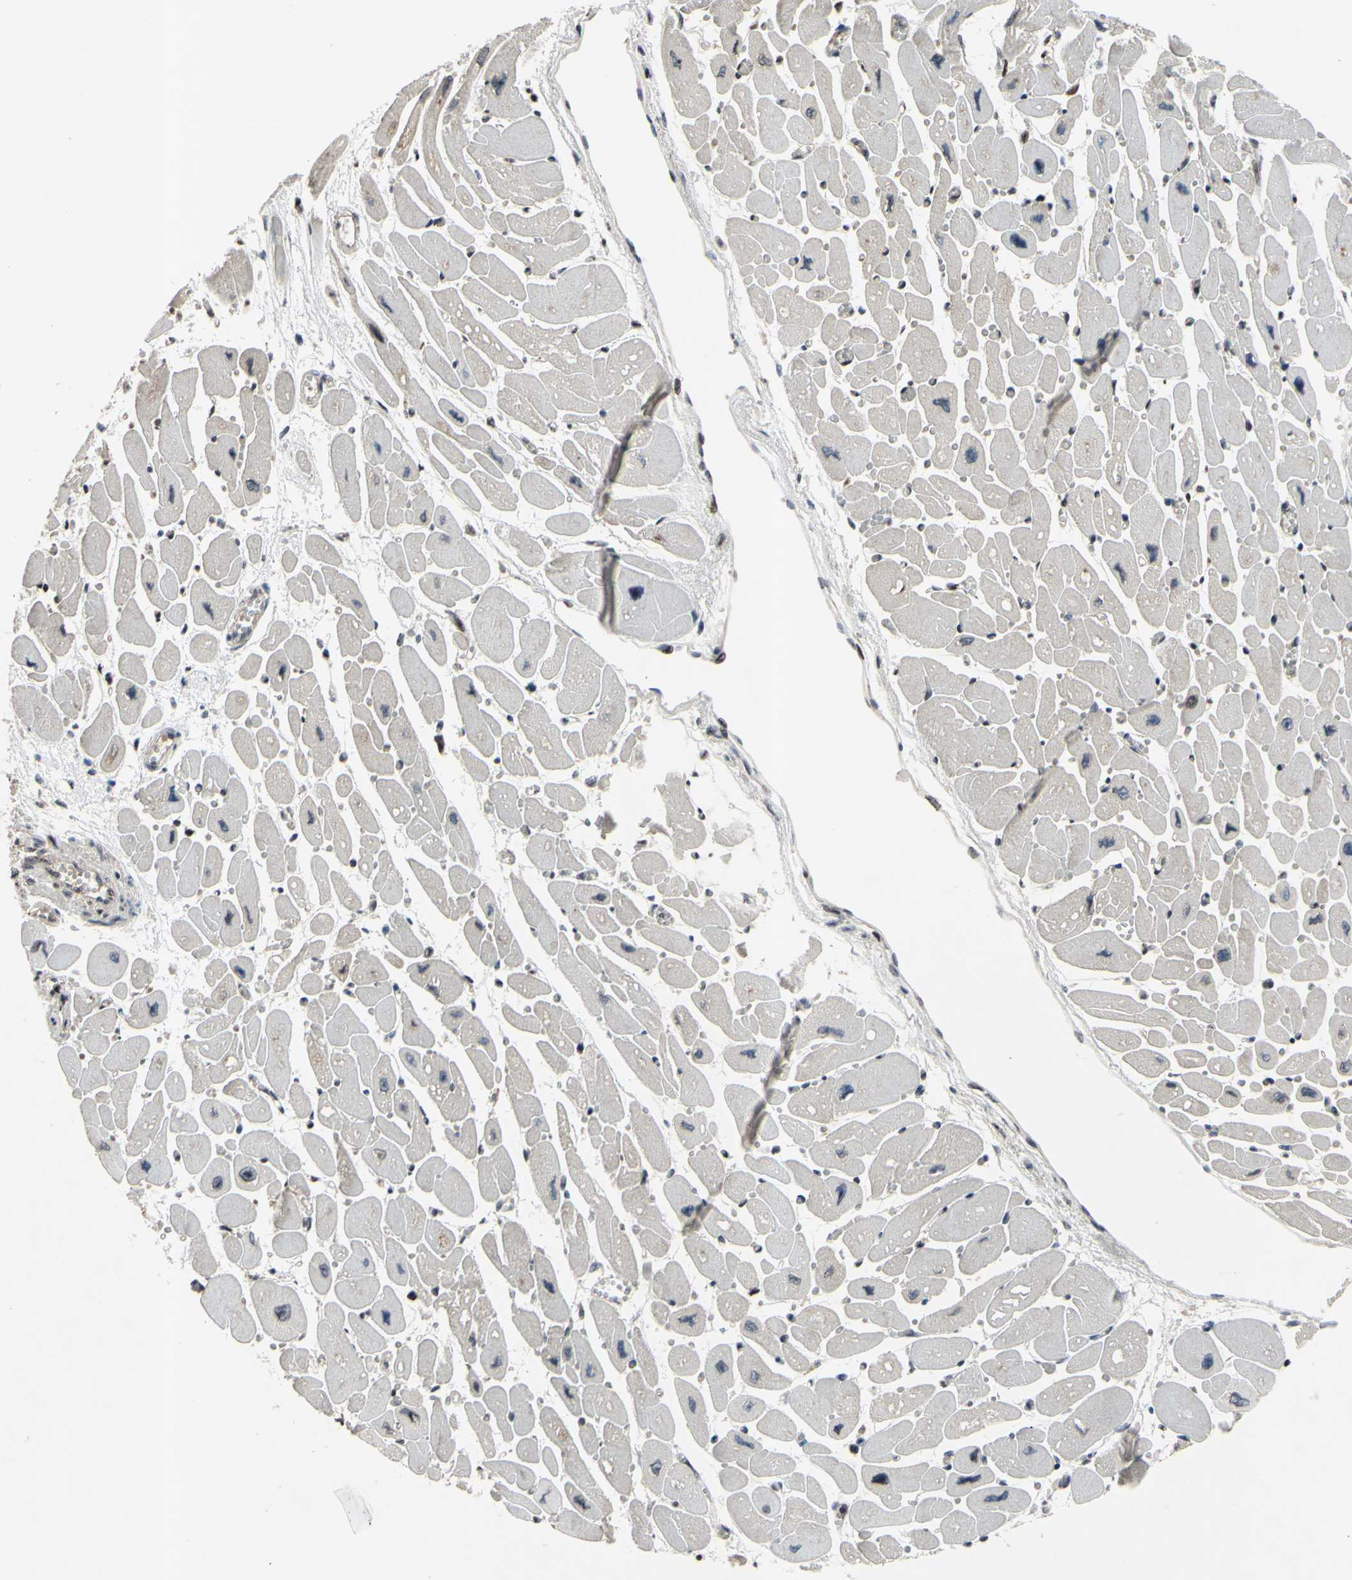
{"staining": {"intensity": "negative", "quantity": "none", "location": "none"}, "tissue": "heart muscle", "cell_type": "Cardiomyocytes", "image_type": "normal", "snomed": [{"axis": "morphology", "description": "Normal tissue, NOS"}, {"axis": "topography", "description": "Heart"}], "caption": "DAB (3,3'-diaminobenzidine) immunohistochemical staining of normal human heart muscle exhibits no significant positivity in cardiomyocytes.", "gene": "ARG1", "patient": {"sex": "female", "age": 54}}